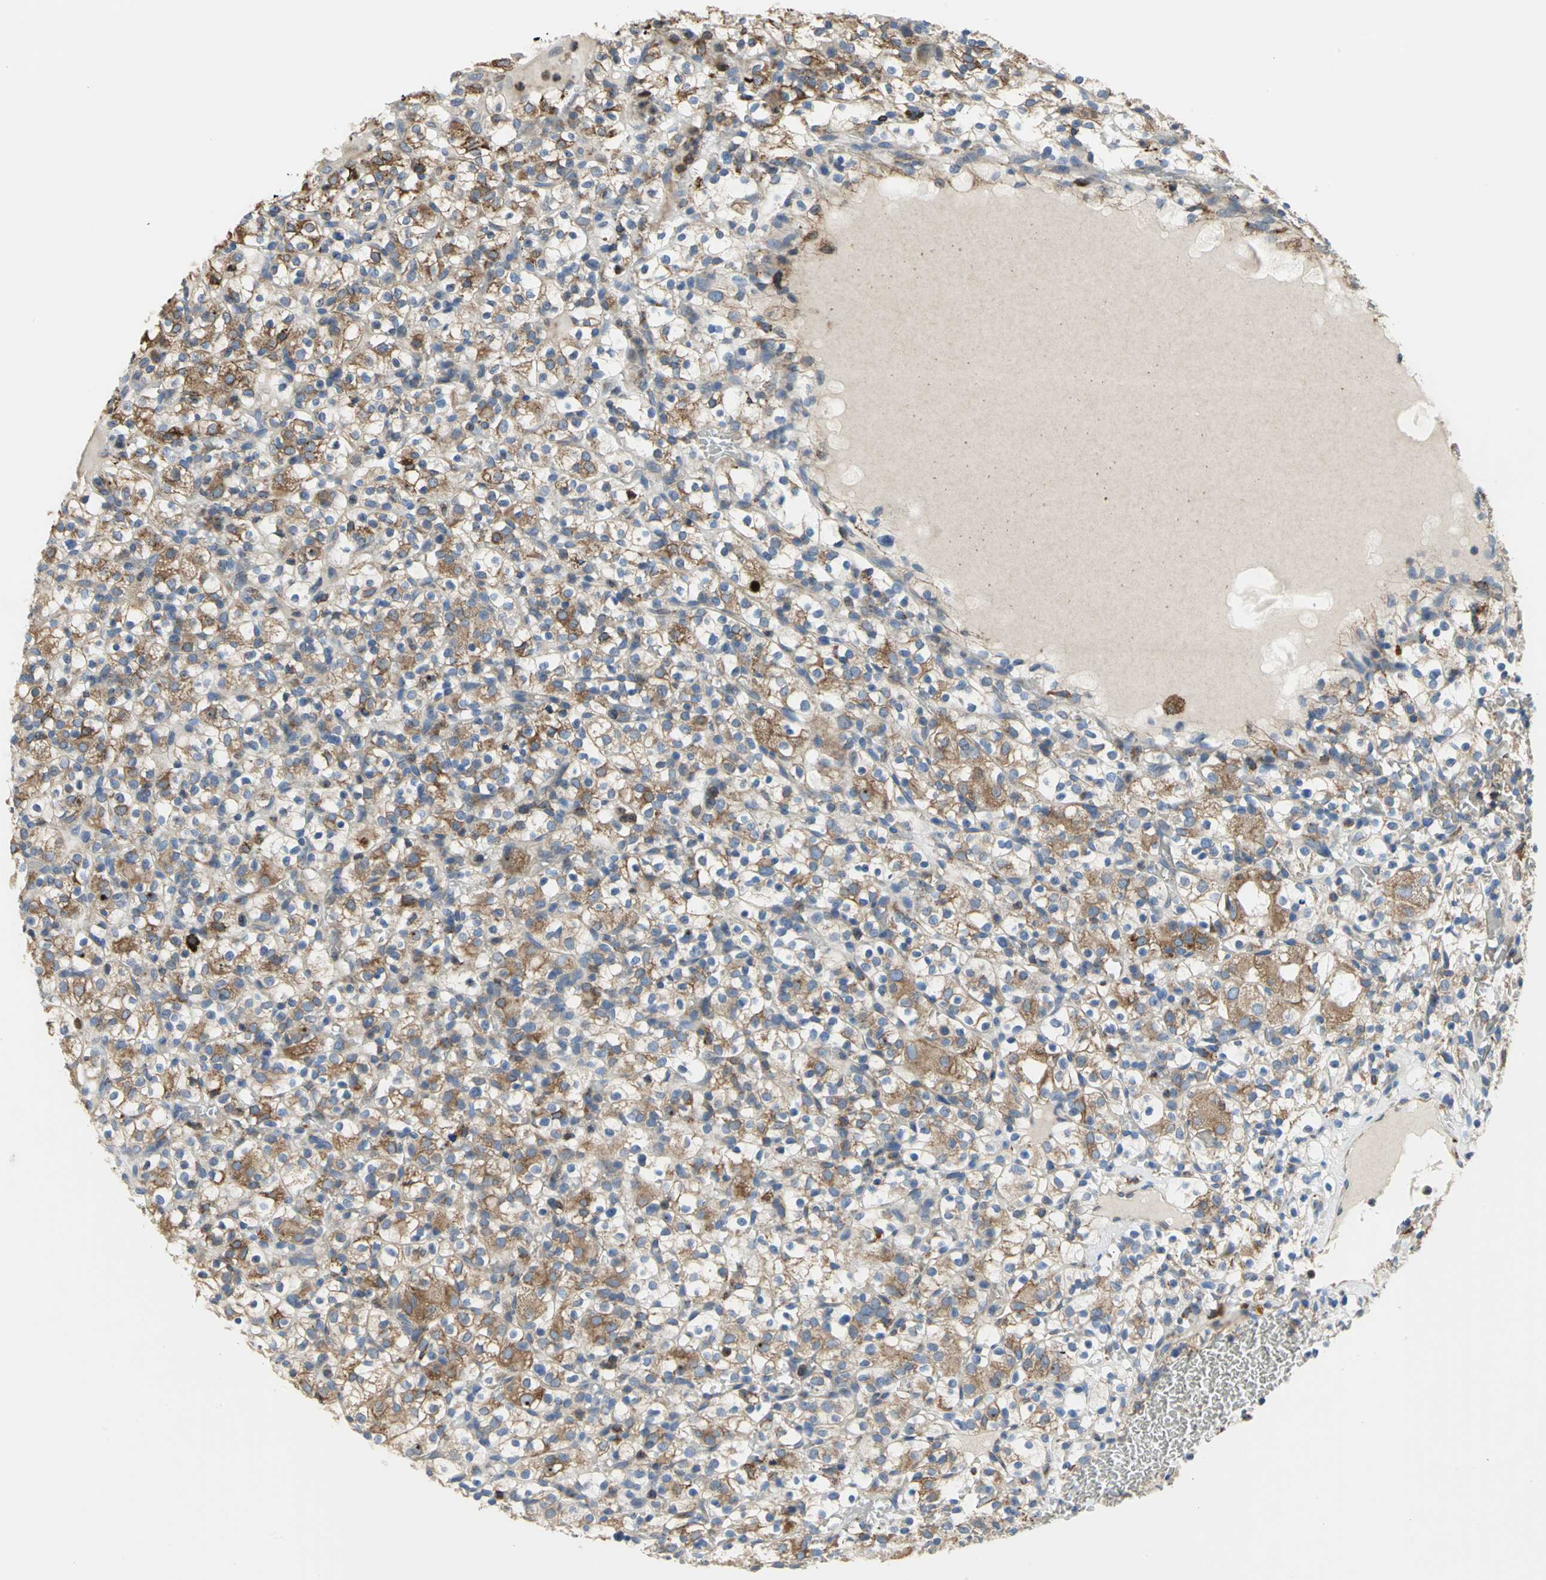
{"staining": {"intensity": "moderate", "quantity": ">75%", "location": "cytoplasmic/membranous"}, "tissue": "renal cancer", "cell_type": "Tumor cells", "image_type": "cancer", "snomed": [{"axis": "morphology", "description": "Normal tissue, NOS"}, {"axis": "morphology", "description": "Adenocarcinoma, NOS"}, {"axis": "topography", "description": "Kidney"}], "caption": "Moderate cytoplasmic/membranous expression is seen in approximately >75% of tumor cells in adenocarcinoma (renal). The staining was performed using DAB (3,3'-diaminobenzidine), with brown indicating positive protein expression. Nuclei are stained blue with hematoxylin.", "gene": "SDF2L1", "patient": {"sex": "female", "age": 72}}